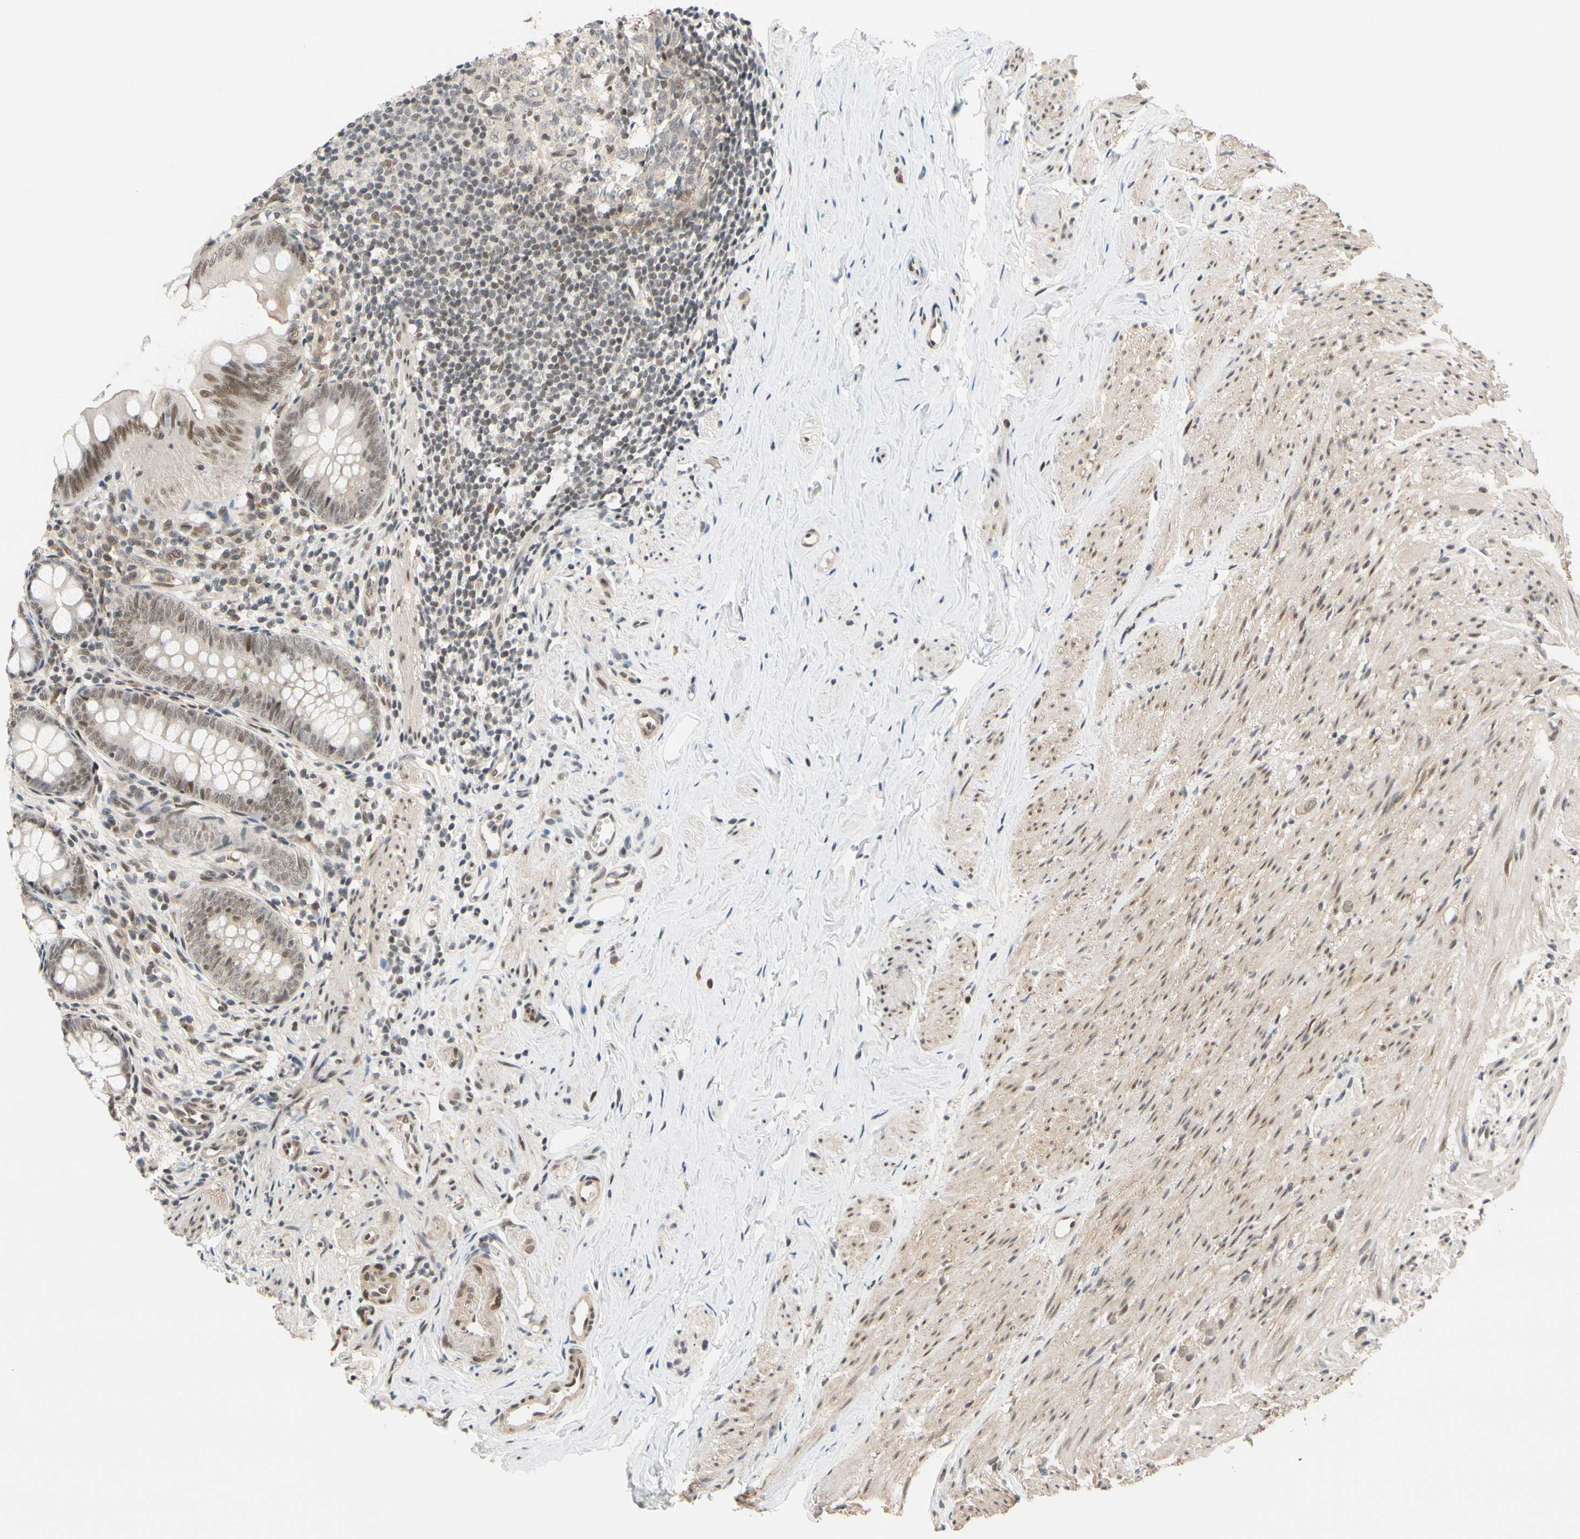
{"staining": {"intensity": "weak", "quantity": "25%-75%", "location": "nuclear"}, "tissue": "appendix", "cell_type": "Glandular cells", "image_type": "normal", "snomed": [{"axis": "morphology", "description": "Normal tissue, NOS"}, {"axis": "topography", "description": "Appendix"}], "caption": "The histopathology image displays staining of unremarkable appendix, revealing weak nuclear protein positivity (brown color) within glandular cells.", "gene": "TAF4", "patient": {"sex": "female", "age": 77}}